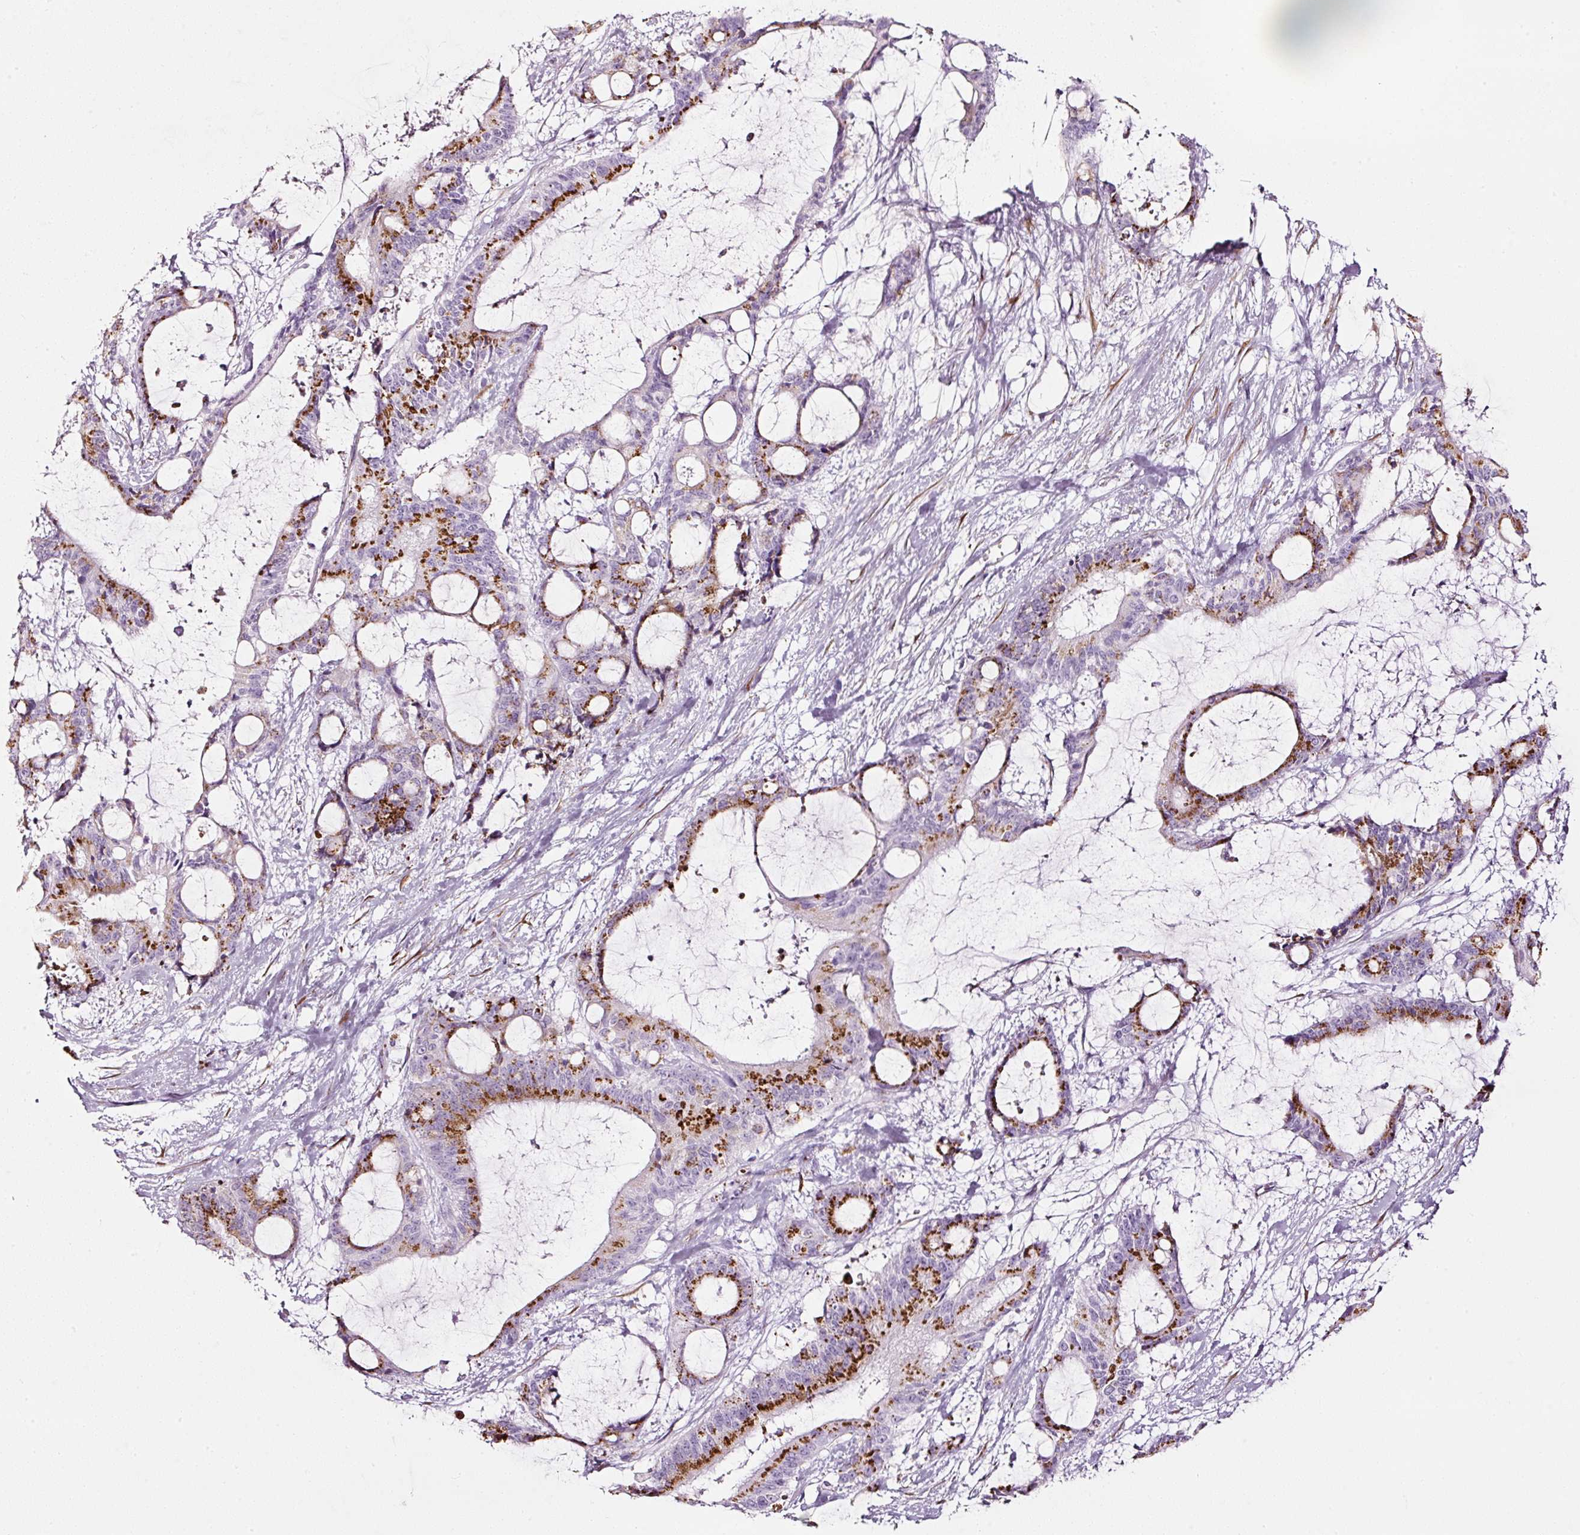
{"staining": {"intensity": "strong", "quantity": ">75%", "location": "cytoplasmic/membranous"}, "tissue": "liver cancer", "cell_type": "Tumor cells", "image_type": "cancer", "snomed": [{"axis": "morphology", "description": "Normal tissue, NOS"}, {"axis": "morphology", "description": "Cholangiocarcinoma"}, {"axis": "topography", "description": "Liver"}, {"axis": "topography", "description": "Peripheral nerve tissue"}], "caption": "Immunohistochemistry (IHC) micrograph of human liver cancer (cholangiocarcinoma) stained for a protein (brown), which shows high levels of strong cytoplasmic/membranous staining in approximately >75% of tumor cells.", "gene": "SDF4", "patient": {"sex": "female", "age": 73}}